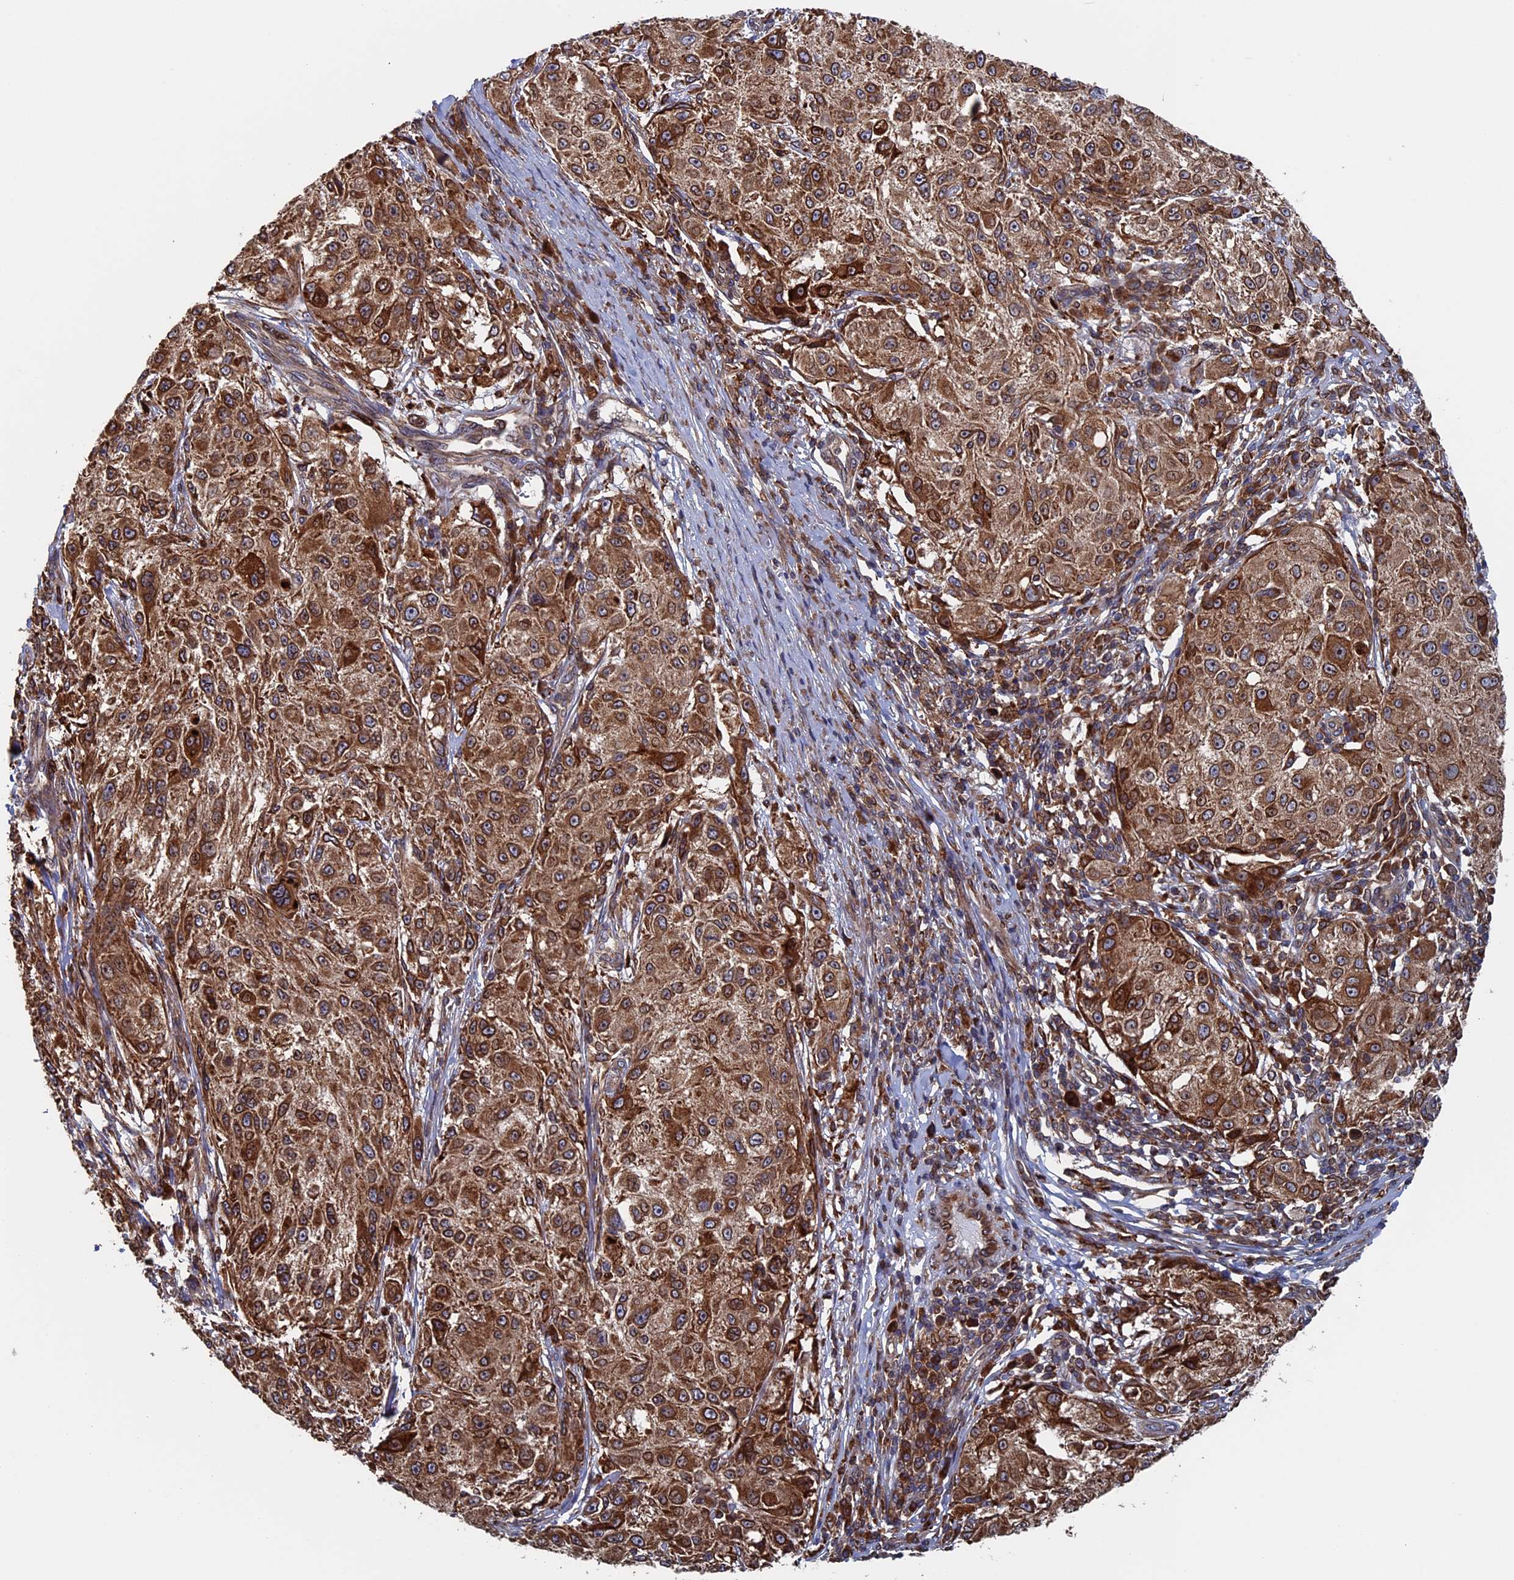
{"staining": {"intensity": "moderate", "quantity": ">75%", "location": "cytoplasmic/membranous"}, "tissue": "melanoma", "cell_type": "Tumor cells", "image_type": "cancer", "snomed": [{"axis": "morphology", "description": "Necrosis, NOS"}, {"axis": "morphology", "description": "Malignant melanoma, NOS"}, {"axis": "topography", "description": "Skin"}], "caption": "Immunohistochemical staining of melanoma reveals medium levels of moderate cytoplasmic/membranous positivity in about >75% of tumor cells.", "gene": "RPUSD1", "patient": {"sex": "female", "age": 87}}